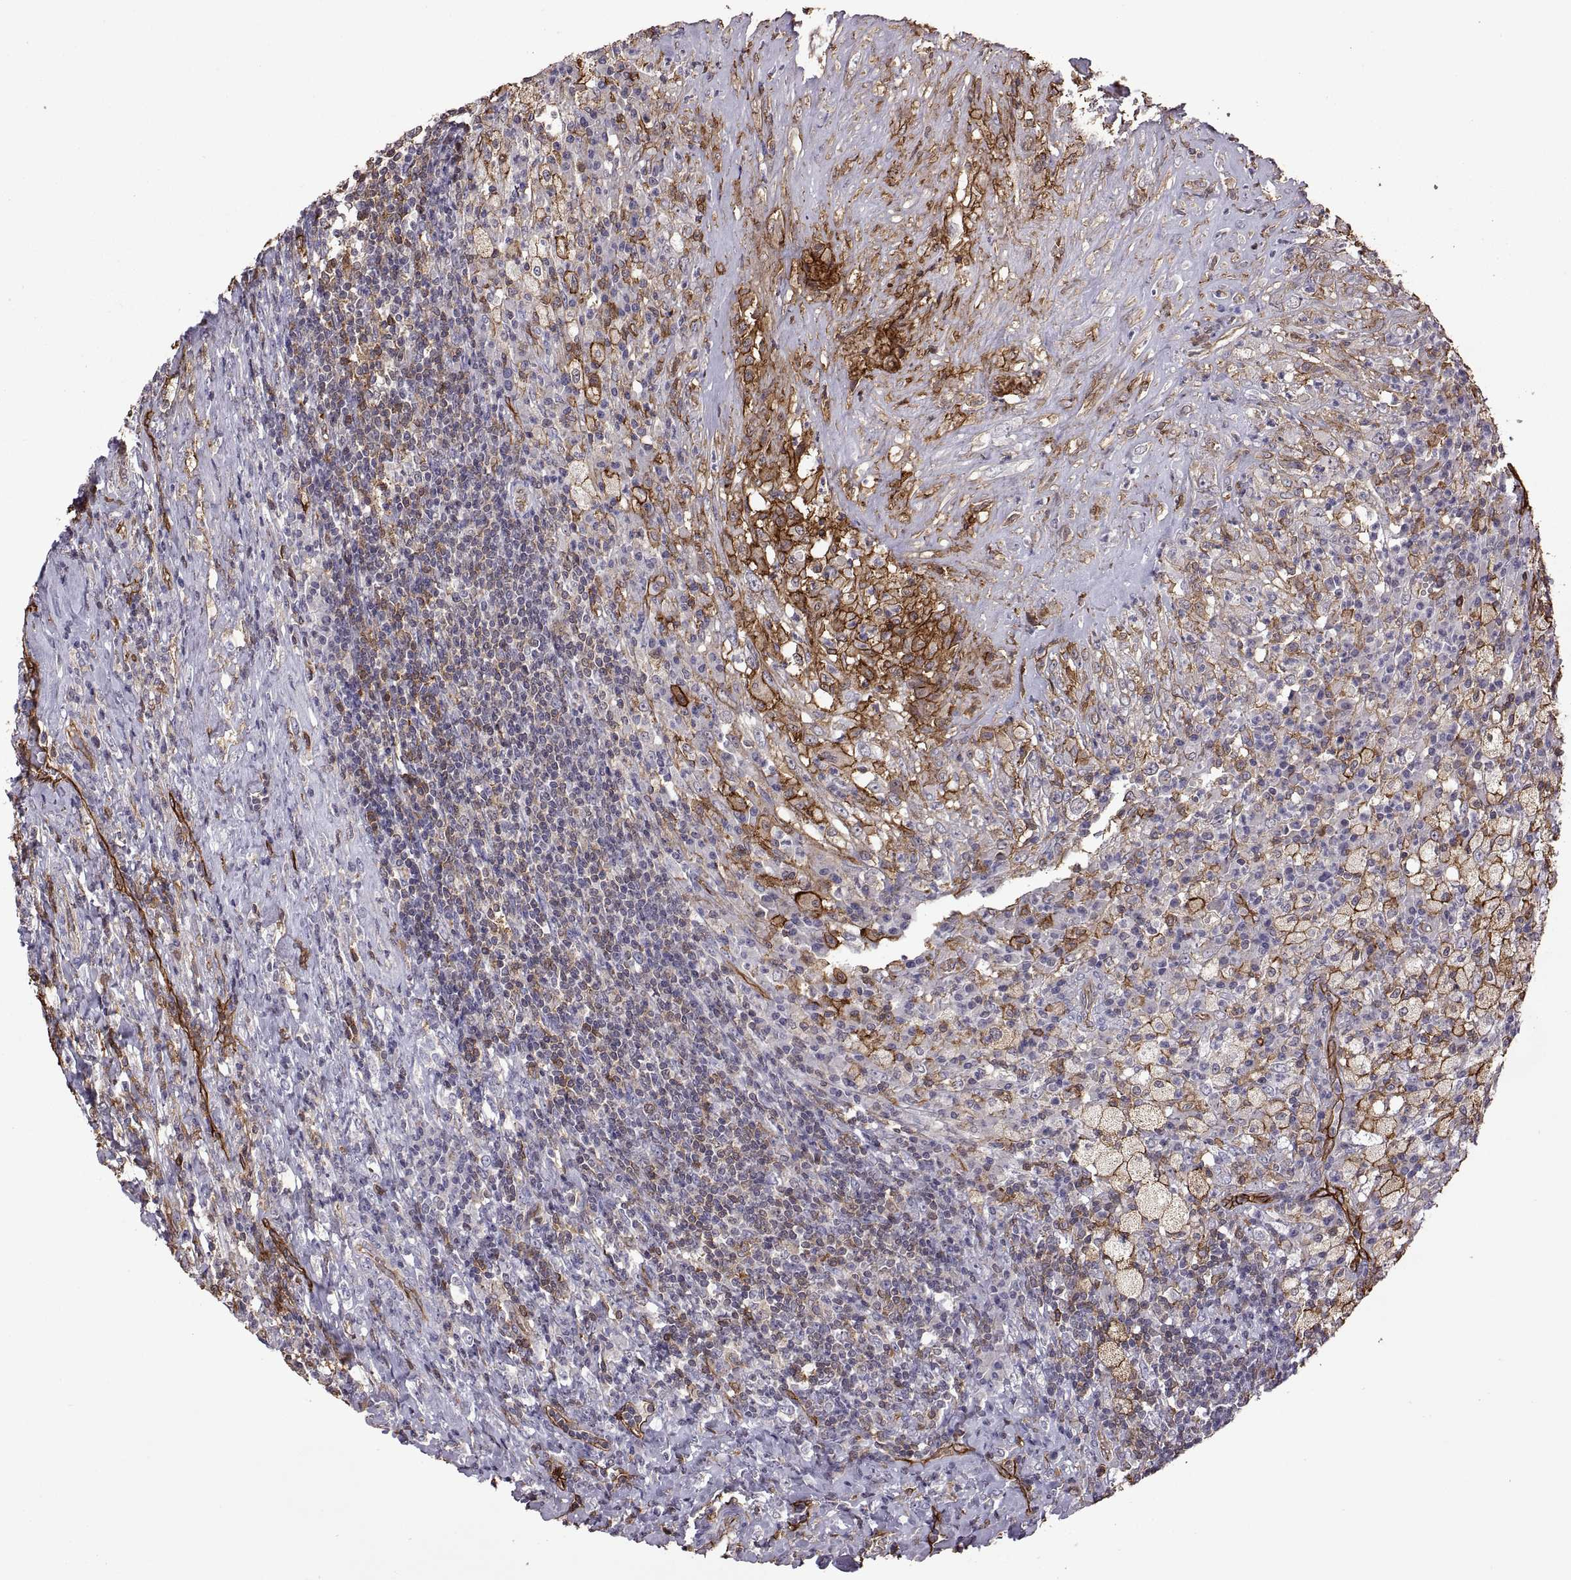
{"staining": {"intensity": "strong", "quantity": "<25%", "location": "cytoplasmic/membranous"}, "tissue": "testis cancer", "cell_type": "Tumor cells", "image_type": "cancer", "snomed": [{"axis": "morphology", "description": "Necrosis, NOS"}, {"axis": "morphology", "description": "Carcinoma, Embryonal, NOS"}, {"axis": "topography", "description": "Testis"}], "caption": "This image demonstrates immunohistochemistry (IHC) staining of testis cancer, with medium strong cytoplasmic/membranous positivity in about <25% of tumor cells.", "gene": "S100A10", "patient": {"sex": "male", "age": 19}}